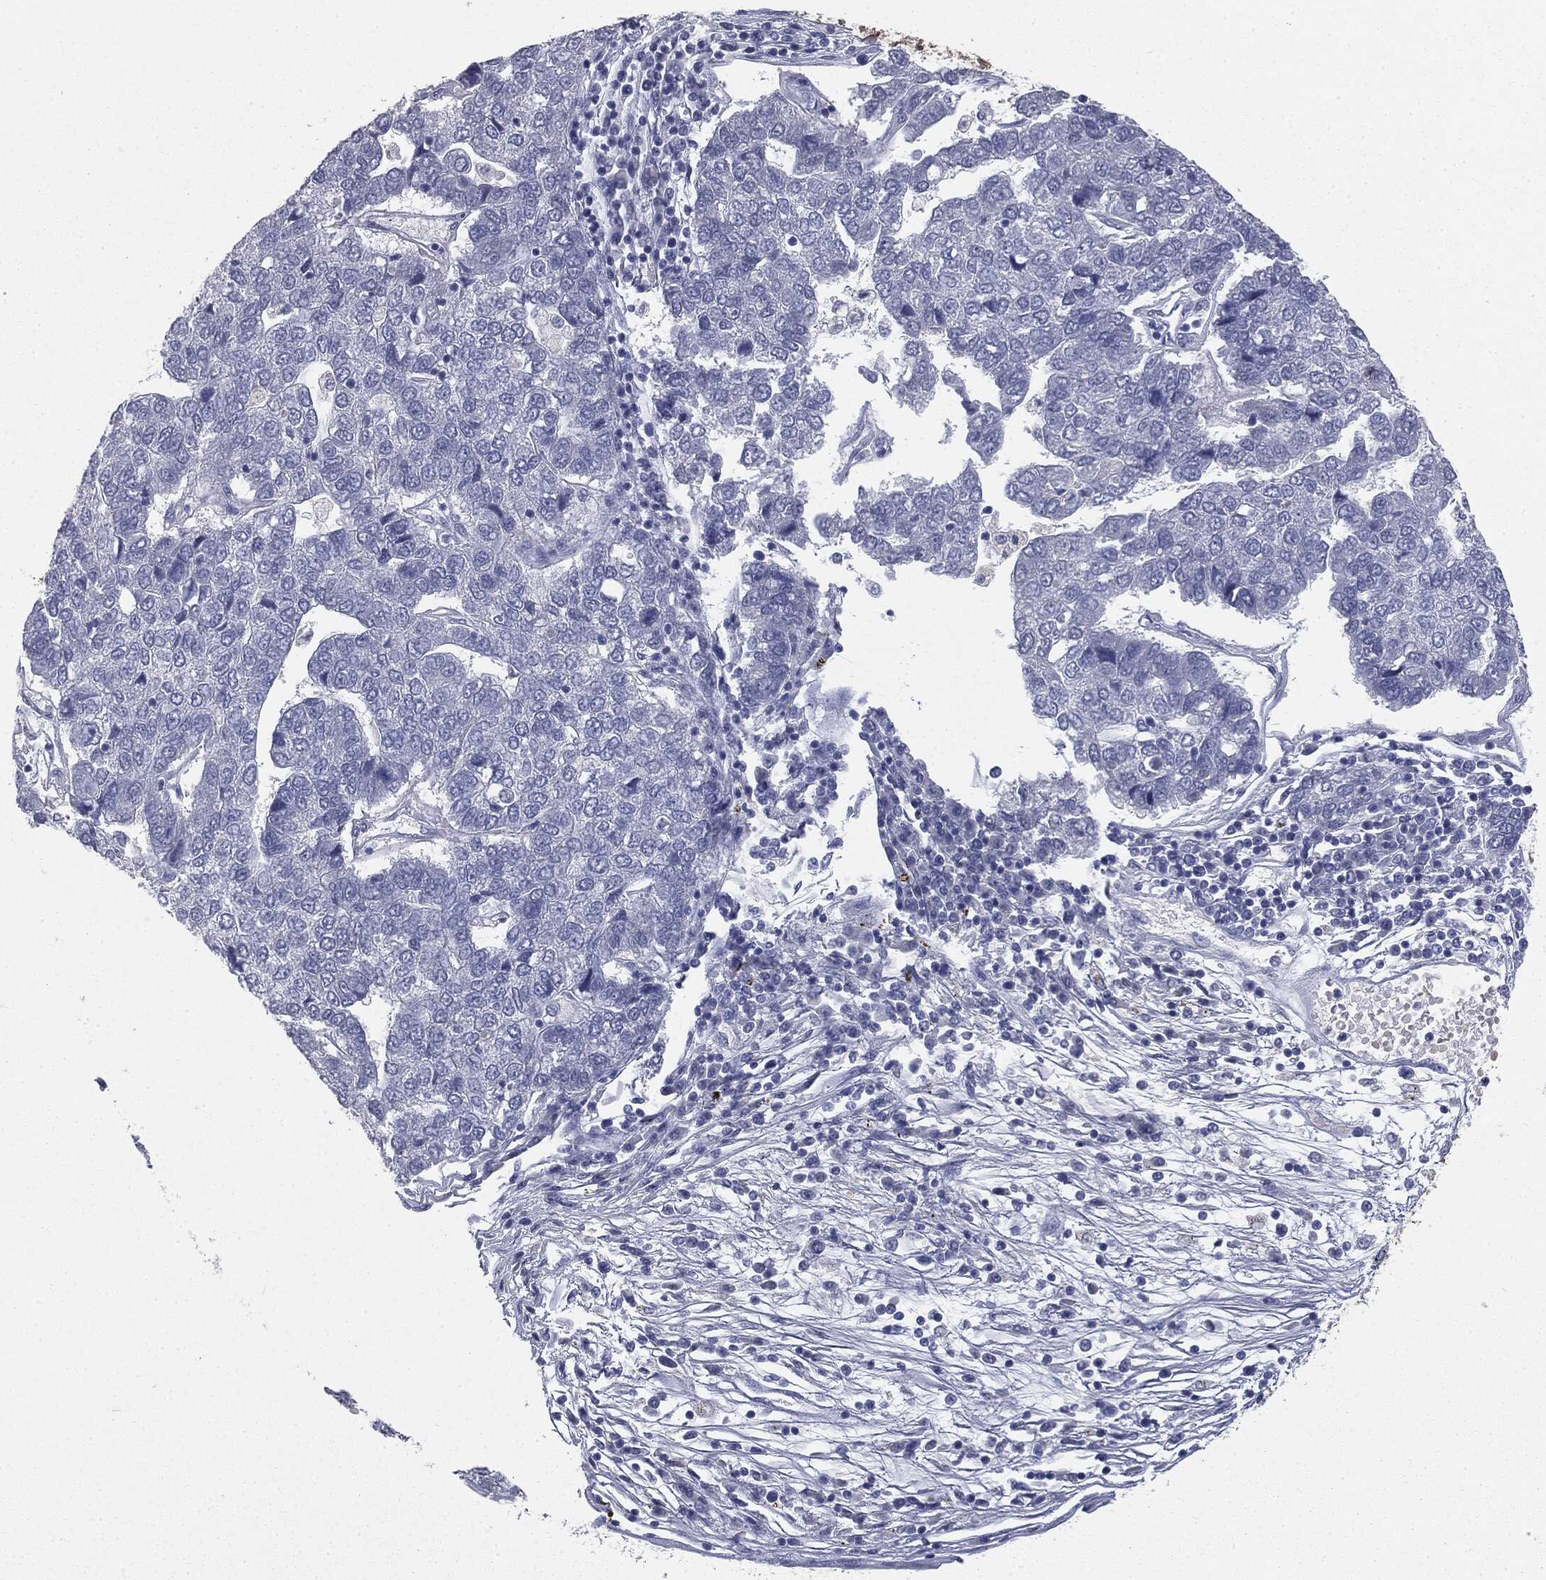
{"staining": {"intensity": "negative", "quantity": "none", "location": "none"}, "tissue": "pancreatic cancer", "cell_type": "Tumor cells", "image_type": "cancer", "snomed": [{"axis": "morphology", "description": "Adenocarcinoma, NOS"}, {"axis": "topography", "description": "Pancreas"}], "caption": "Protein analysis of pancreatic adenocarcinoma shows no significant positivity in tumor cells.", "gene": "MUC1", "patient": {"sex": "female", "age": 61}}